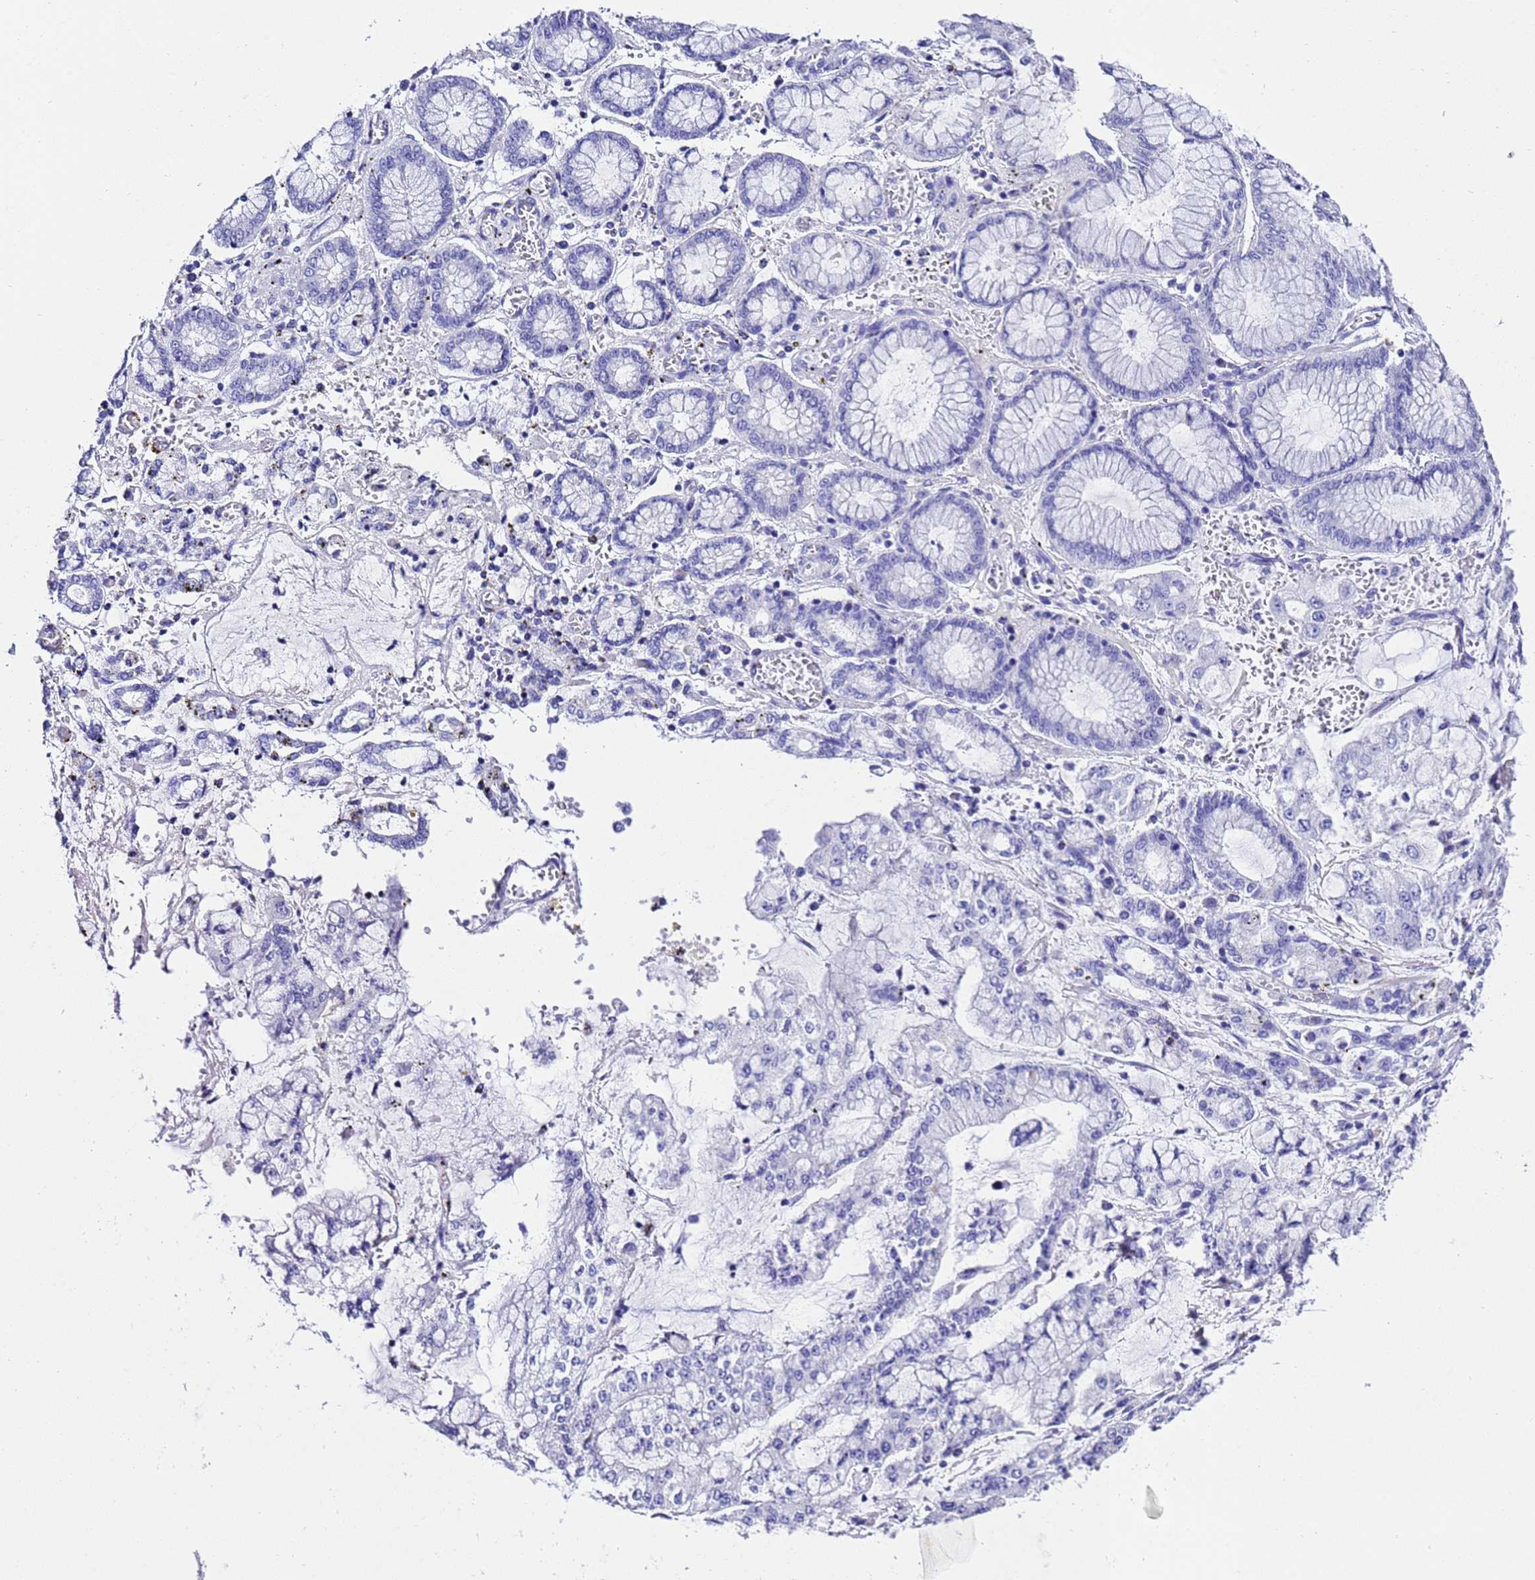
{"staining": {"intensity": "negative", "quantity": "none", "location": "none"}, "tissue": "stomach cancer", "cell_type": "Tumor cells", "image_type": "cancer", "snomed": [{"axis": "morphology", "description": "Normal tissue, NOS"}, {"axis": "morphology", "description": "Adenocarcinoma, NOS"}, {"axis": "topography", "description": "Stomach, upper"}, {"axis": "topography", "description": "Stomach"}], "caption": "Human stomach cancer stained for a protein using IHC reveals no expression in tumor cells.", "gene": "UGT2B10", "patient": {"sex": "male", "age": 76}}